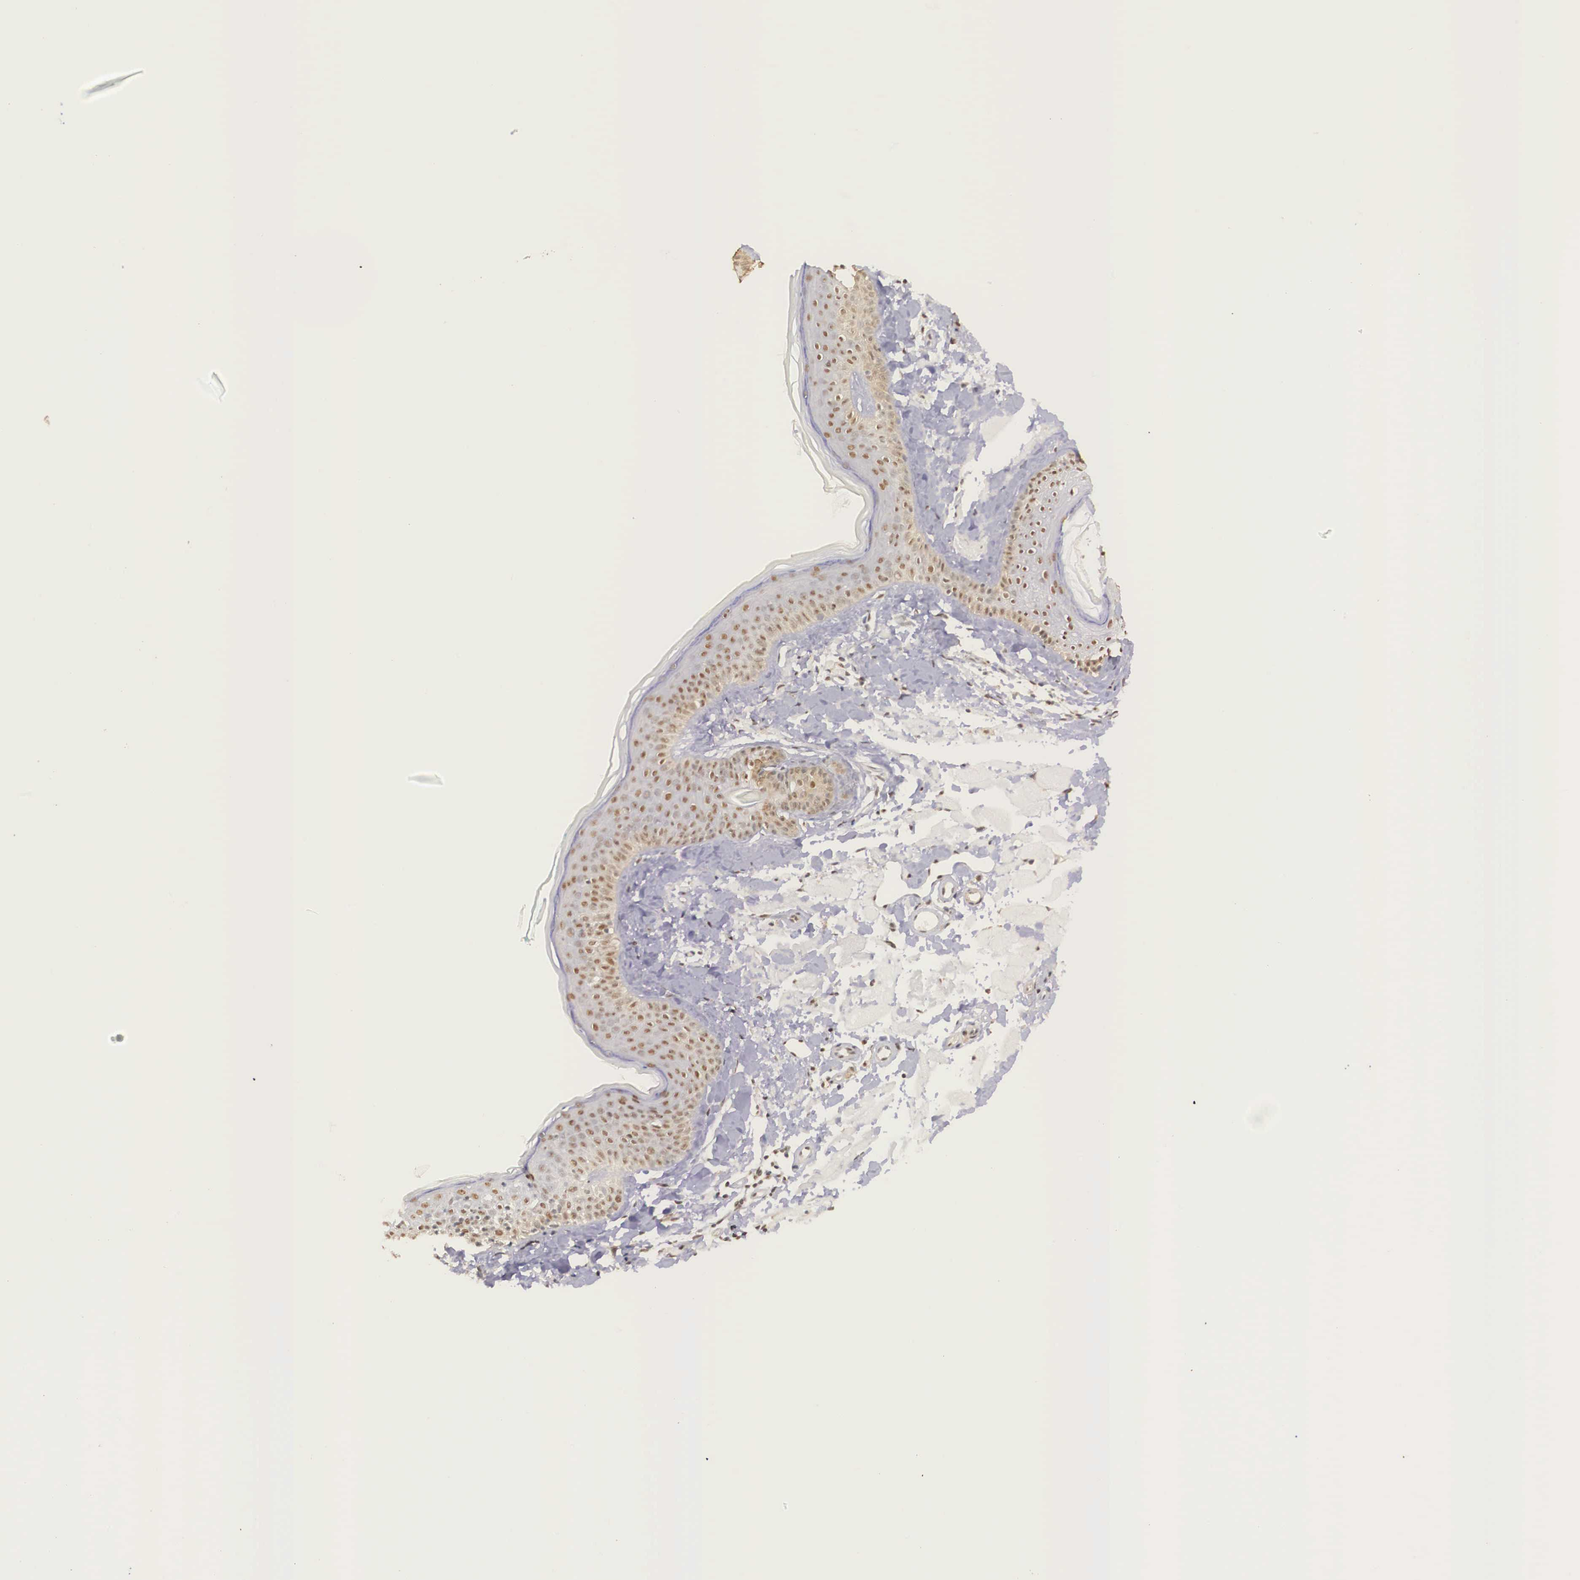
{"staining": {"intensity": "moderate", "quantity": ">75%", "location": "nuclear"}, "tissue": "skin", "cell_type": "Fibroblasts", "image_type": "normal", "snomed": [{"axis": "morphology", "description": "Normal tissue, NOS"}, {"axis": "topography", "description": "Skin"}], "caption": "Moderate nuclear staining is seen in approximately >75% of fibroblasts in normal skin.", "gene": "ZNF275", "patient": {"sex": "male", "age": 86}}